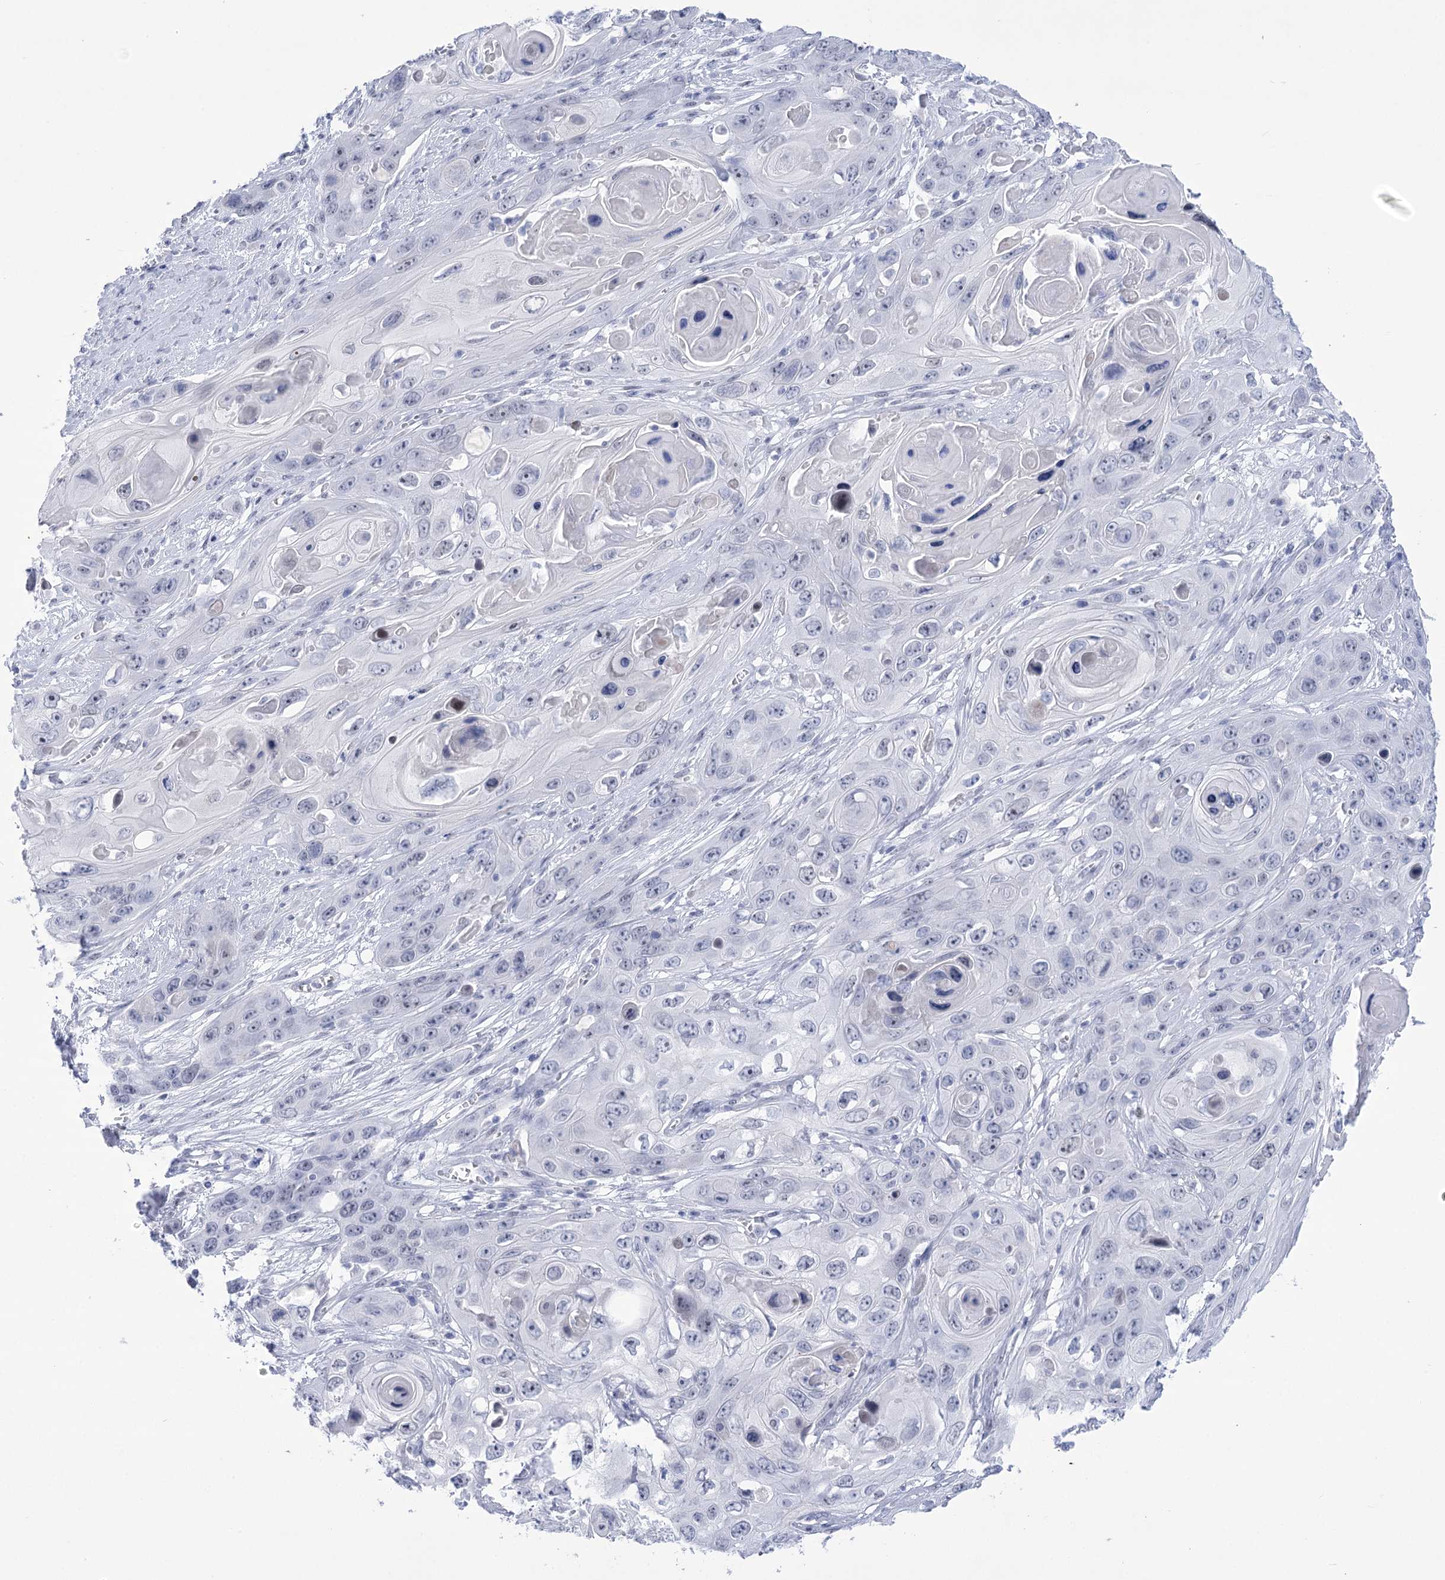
{"staining": {"intensity": "negative", "quantity": "none", "location": "none"}, "tissue": "skin cancer", "cell_type": "Tumor cells", "image_type": "cancer", "snomed": [{"axis": "morphology", "description": "Squamous cell carcinoma, NOS"}, {"axis": "topography", "description": "Skin"}], "caption": "Tumor cells are negative for brown protein staining in skin squamous cell carcinoma. (IHC, brightfield microscopy, high magnification).", "gene": "HORMAD1", "patient": {"sex": "male", "age": 55}}